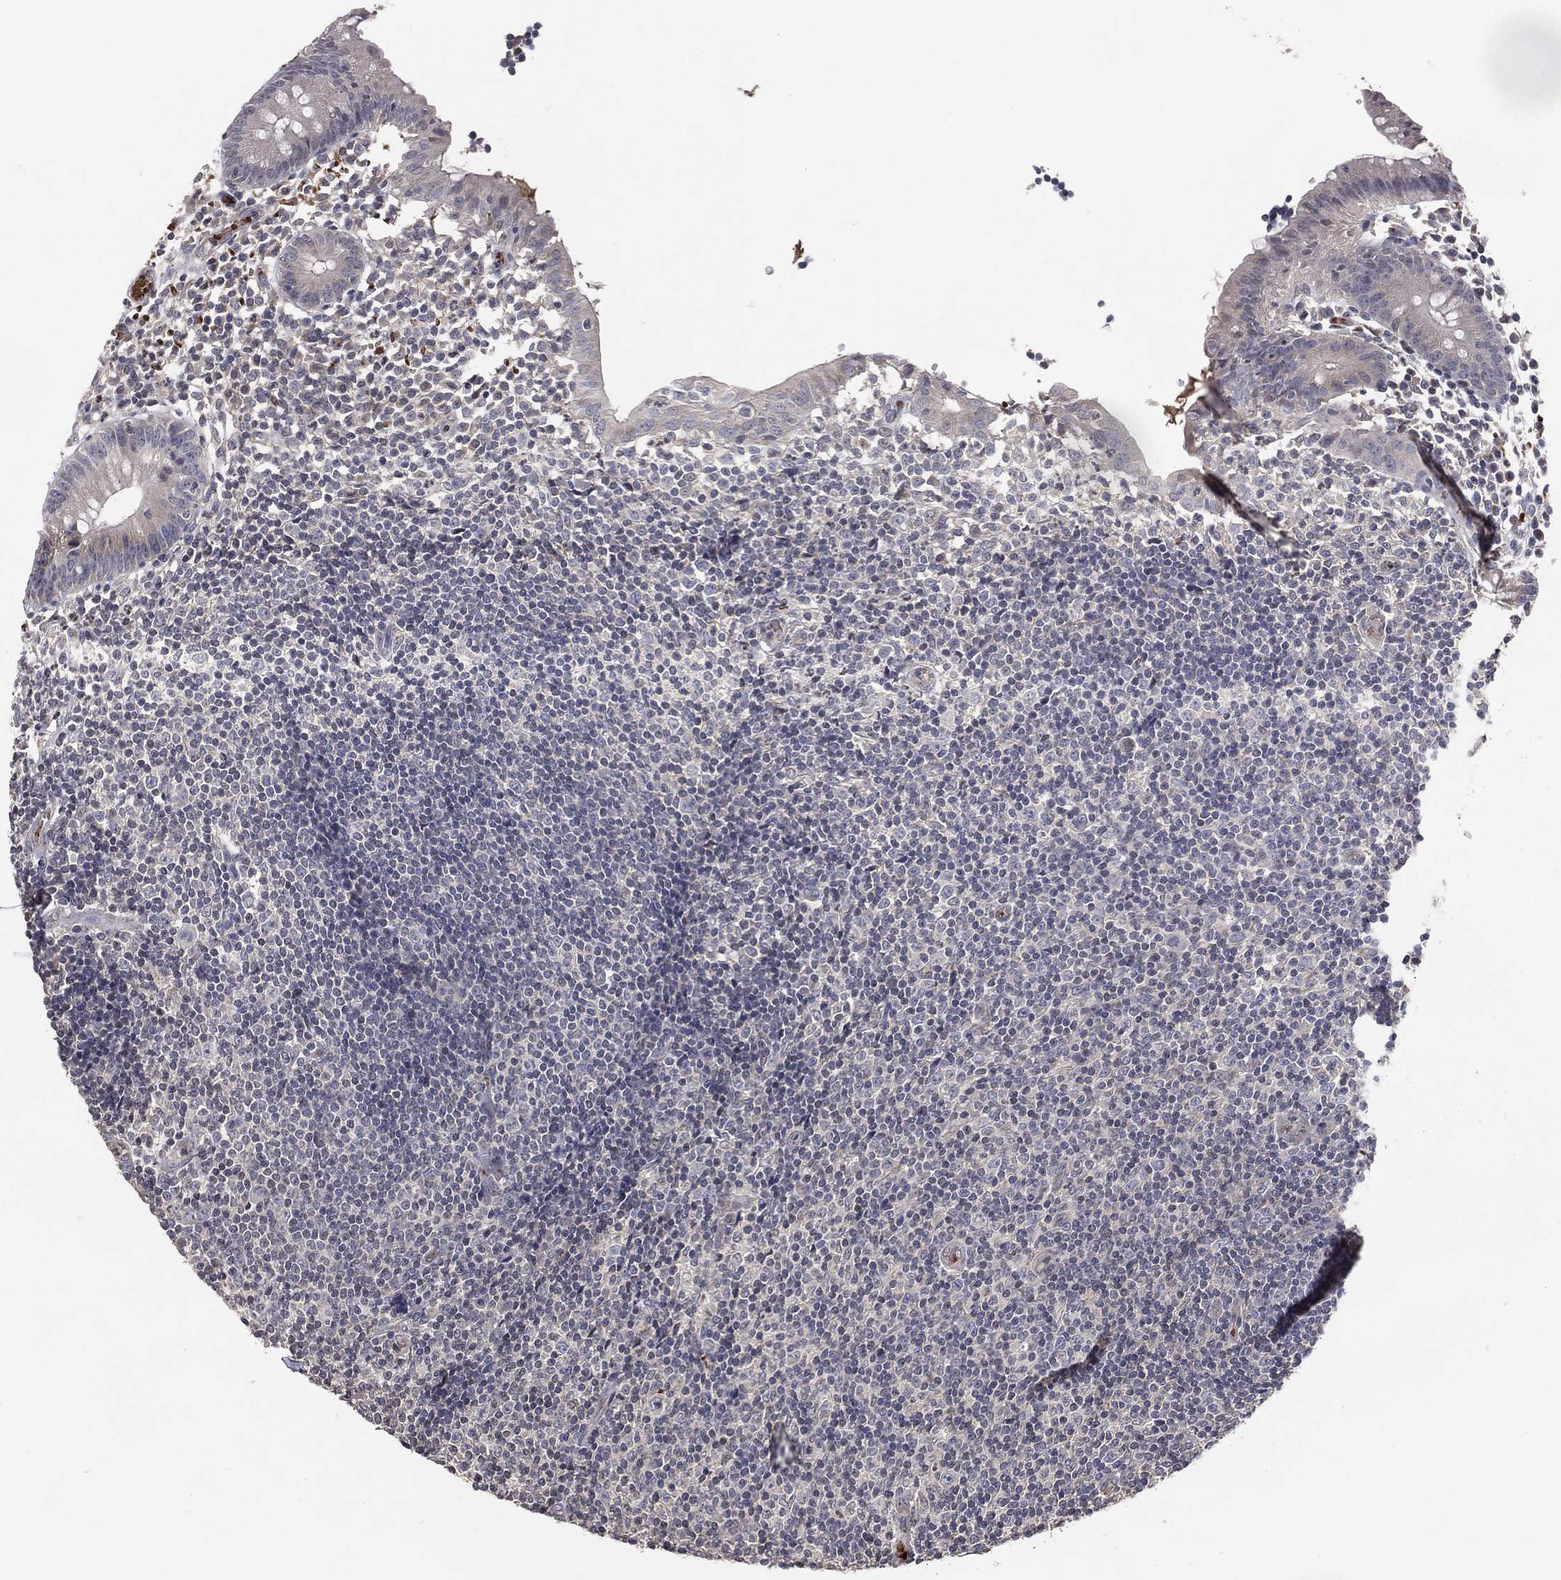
{"staining": {"intensity": "negative", "quantity": "none", "location": "none"}, "tissue": "appendix", "cell_type": "Glandular cells", "image_type": "normal", "snomed": [{"axis": "morphology", "description": "Normal tissue, NOS"}, {"axis": "topography", "description": "Appendix"}], "caption": "Protein analysis of normal appendix shows no significant staining in glandular cells. Brightfield microscopy of IHC stained with DAB (3,3'-diaminobenzidine) (brown) and hematoxylin (blue), captured at high magnification.", "gene": "DNAH7", "patient": {"sex": "female", "age": 40}}